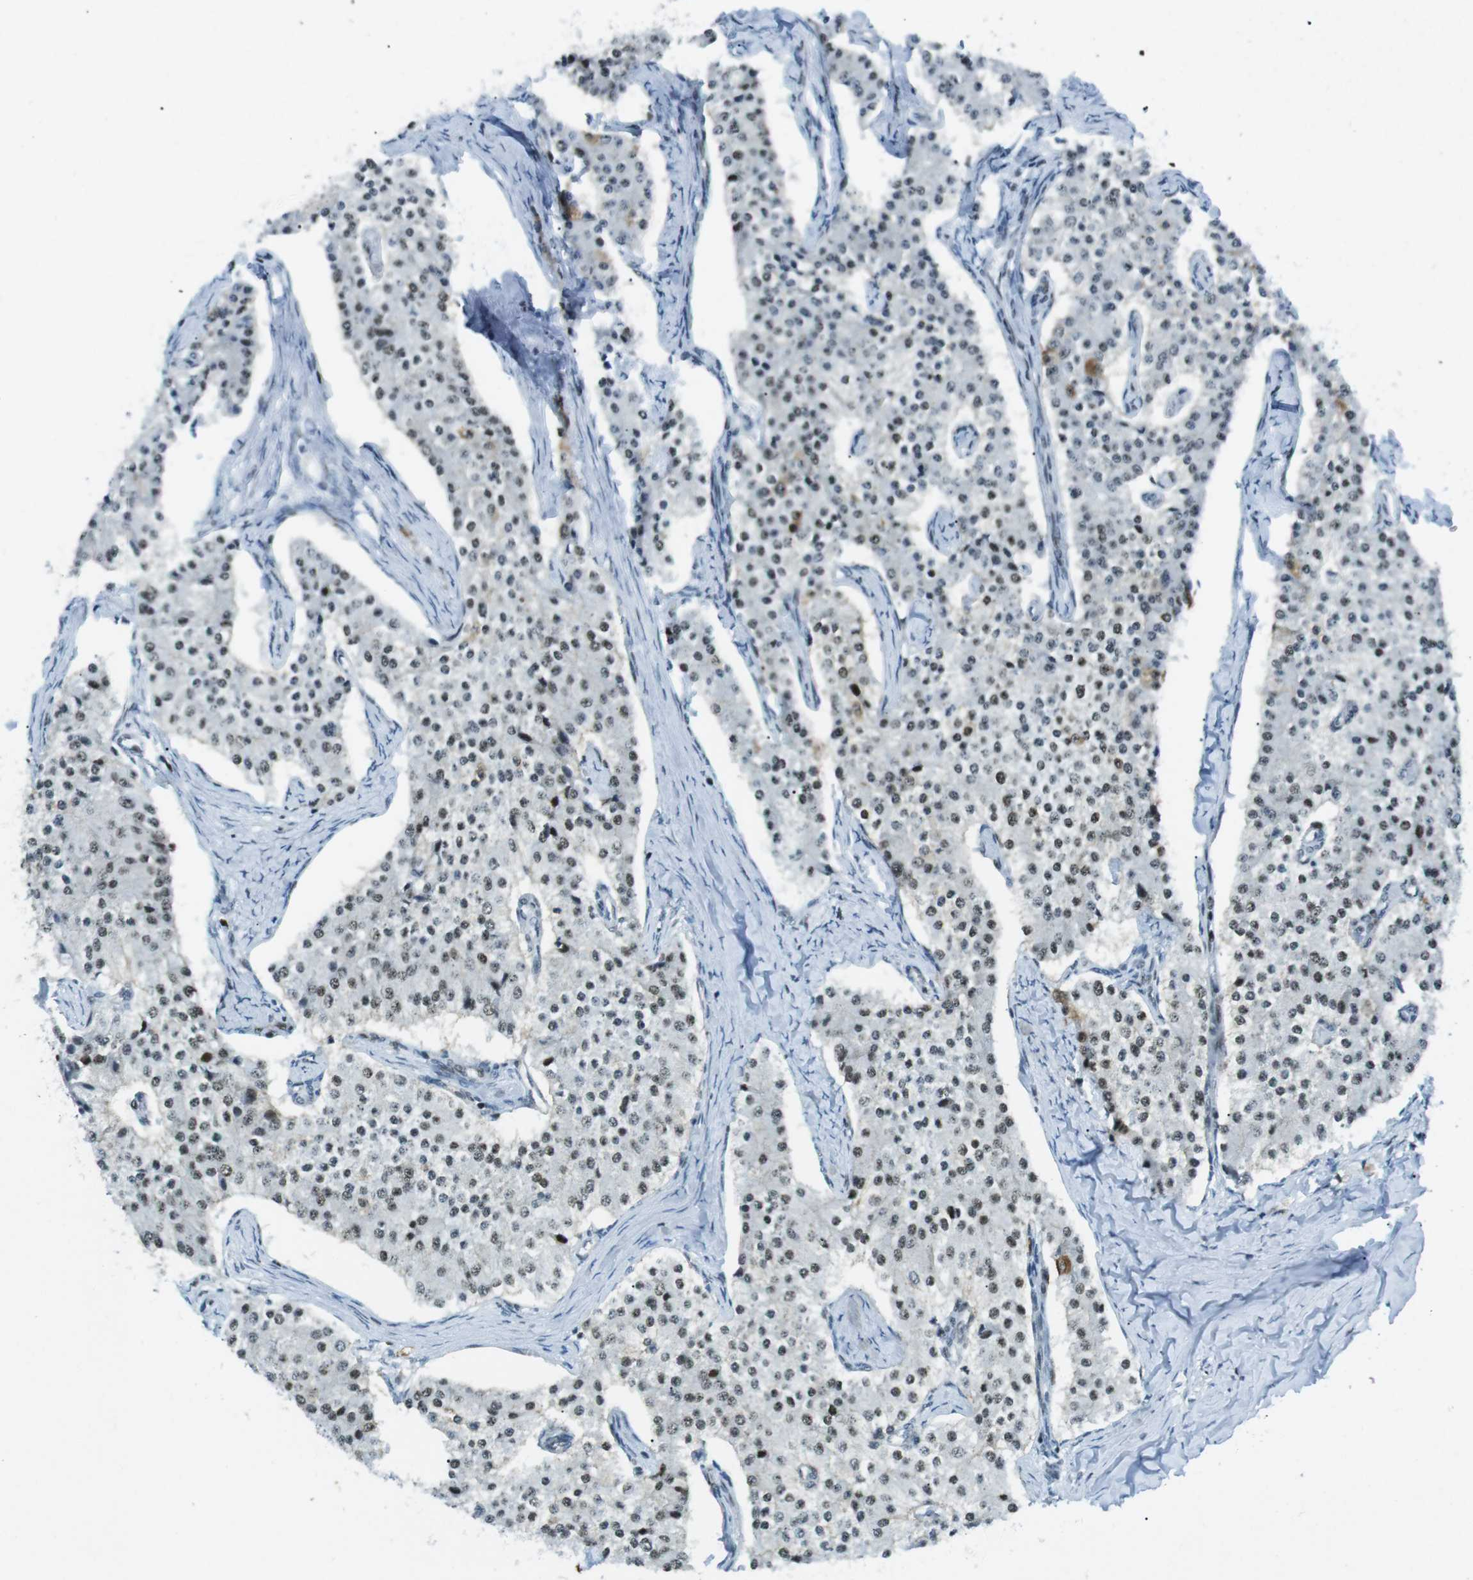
{"staining": {"intensity": "moderate", "quantity": "25%-75%", "location": "nuclear"}, "tissue": "carcinoid", "cell_type": "Tumor cells", "image_type": "cancer", "snomed": [{"axis": "morphology", "description": "Carcinoid, malignant, NOS"}, {"axis": "topography", "description": "Colon"}], "caption": "Protein staining displays moderate nuclear staining in approximately 25%-75% of tumor cells in malignant carcinoid.", "gene": "ARID1A", "patient": {"sex": "female", "age": 52}}